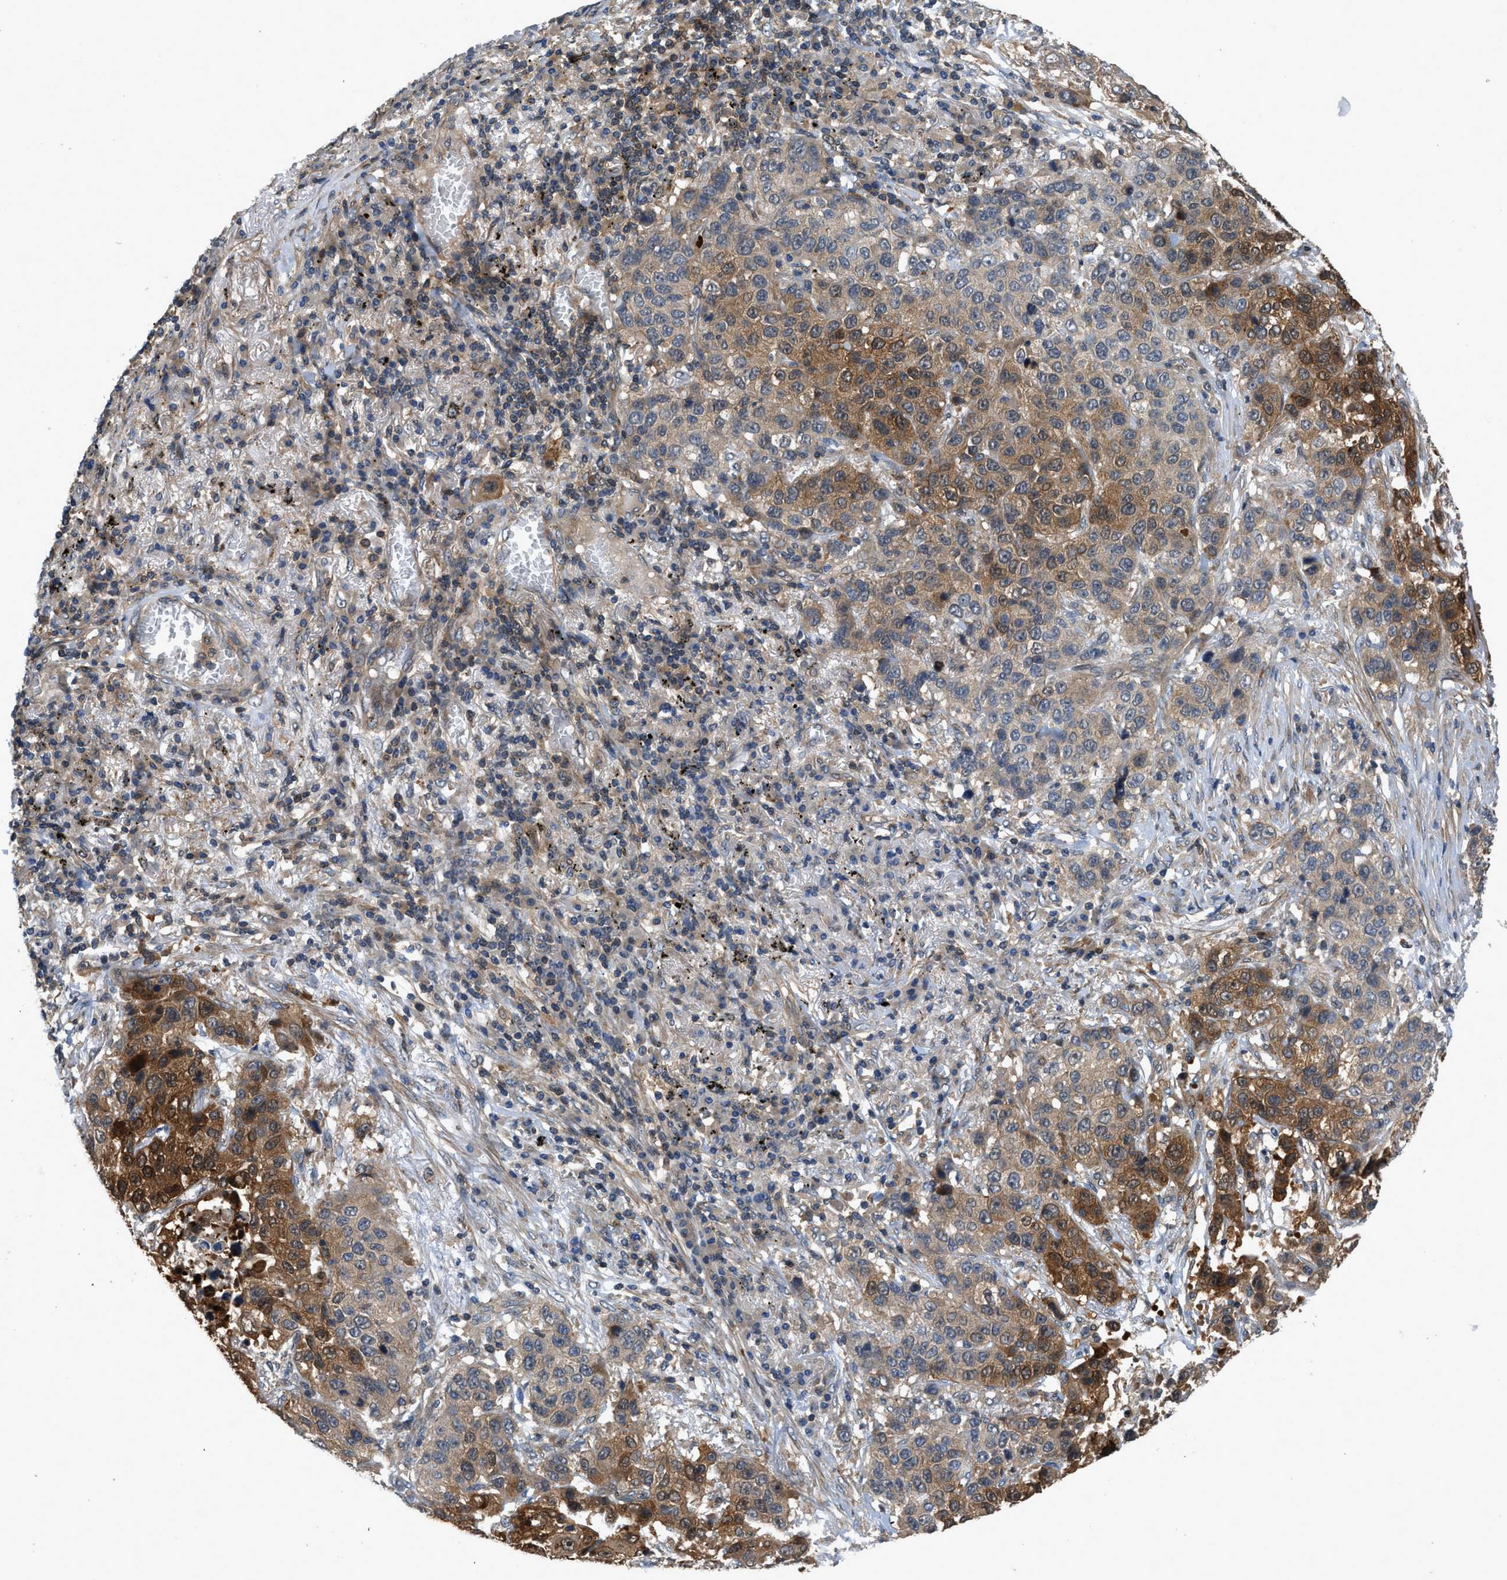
{"staining": {"intensity": "moderate", "quantity": "25%-75%", "location": "cytoplasmic/membranous"}, "tissue": "lung cancer", "cell_type": "Tumor cells", "image_type": "cancer", "snomed": [{"axis": "morphology", "description": "Squamous cell carcinoma, NOS"}, {"axis": "topography", "description": "Lung"}], "caption": "A photomicrograph showing moderate cytoplasmic/membranous expression in approximately 25%-75% of tumor cells in lung cancer (squamous cell carcinoma), as visualized by brown immunohistochemical staining.", "gene": "GPR31", "patient": {"sex": "male", "age": 57}}